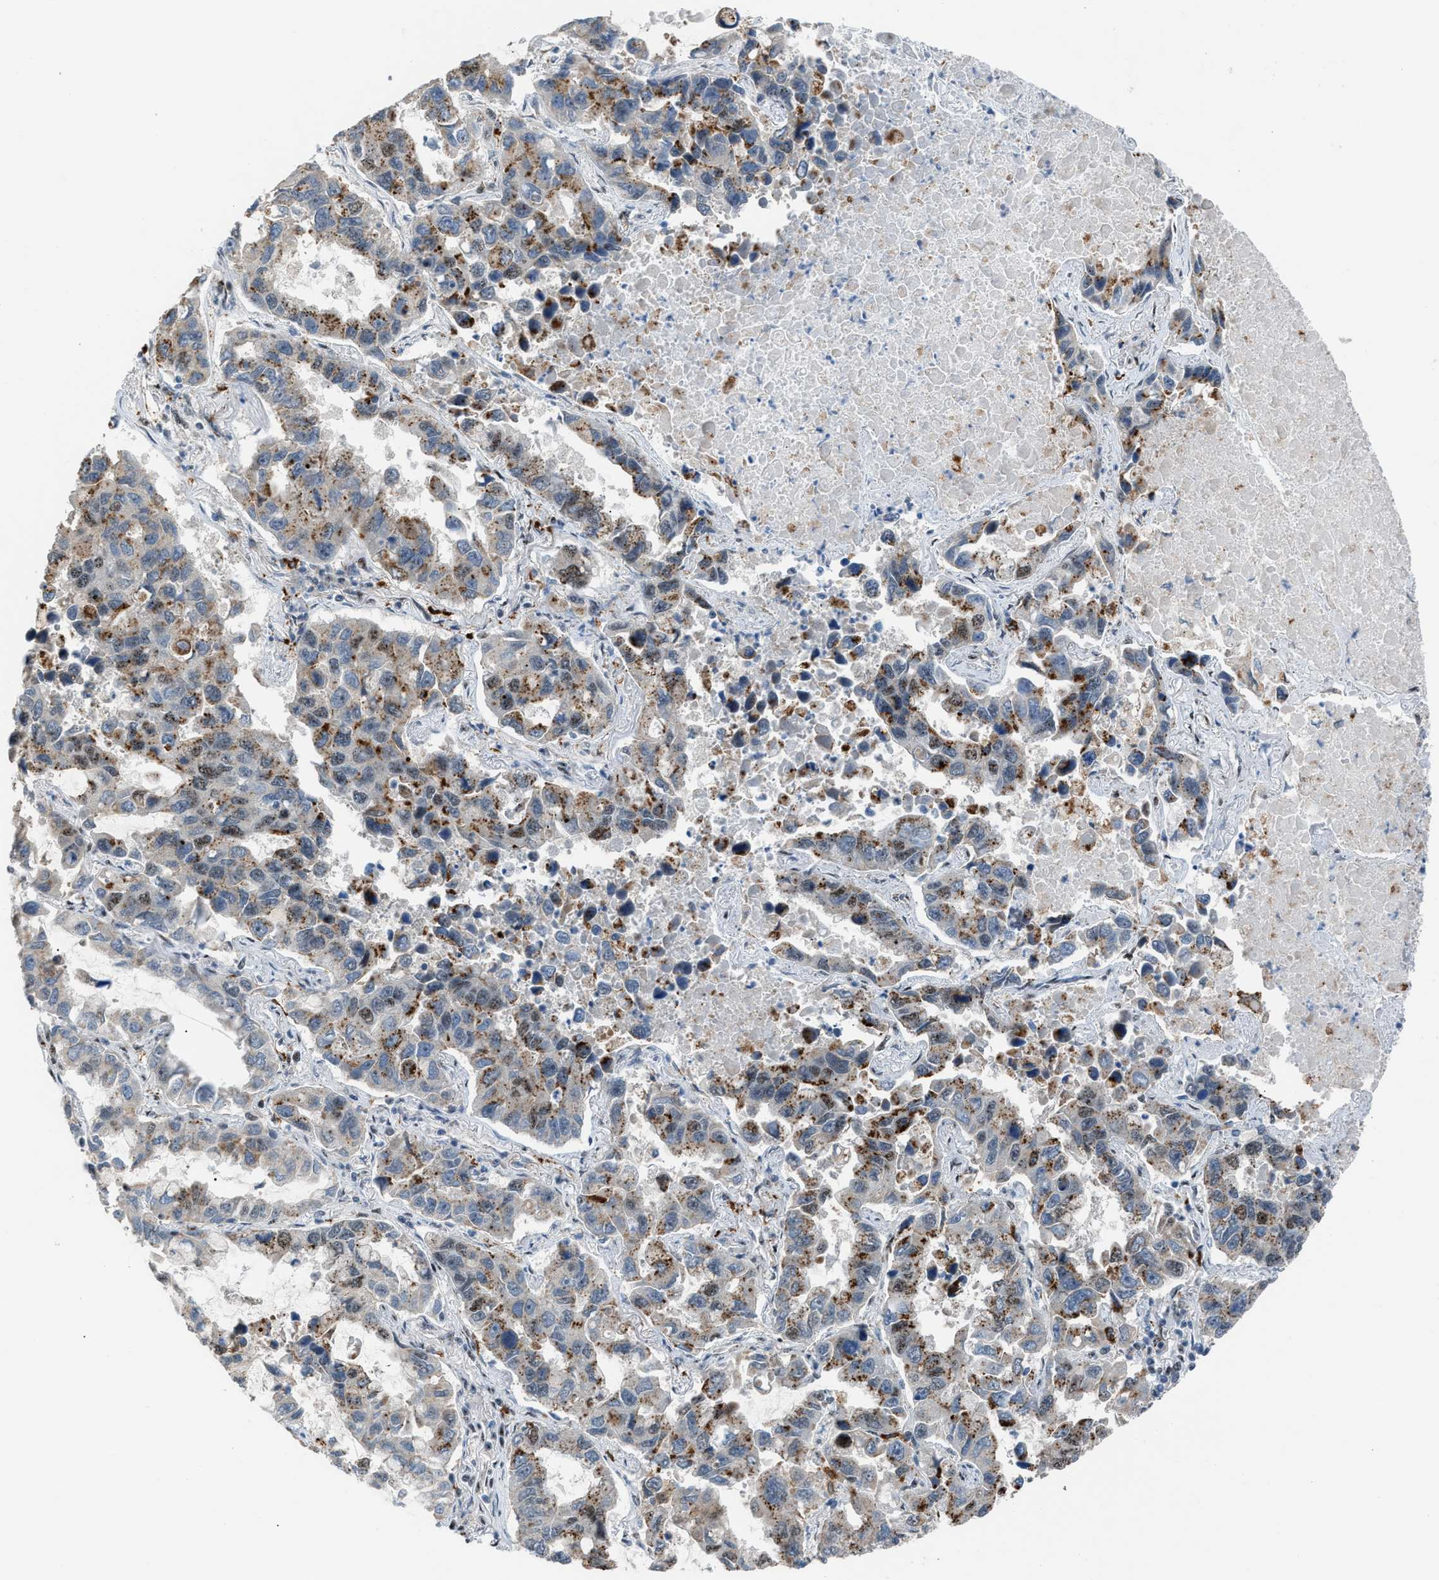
{"staining": {"intensity": "moderate", "quantity": "25%-75%", "location": "cytoplasmic/membranous"}, "tissue": "lung cancer", "cell_type": "Tumor cells", "image_type": "cancer", "snomed": [{"axis": "morphology", "description": "Adenocarcinoma, NOS"}, {"axis": "topography", "description": "Lung"}], "caption": "The photomicrograph exhibits immunohistochemical staining of lung cancer (adenocarcinoma). There is moderate cytoplasmic/membranous positivity is identified in approximately 25%-75% of tumor cells.", "gene": "CENPP", "patient": {"sex": "male", "age": 64}}